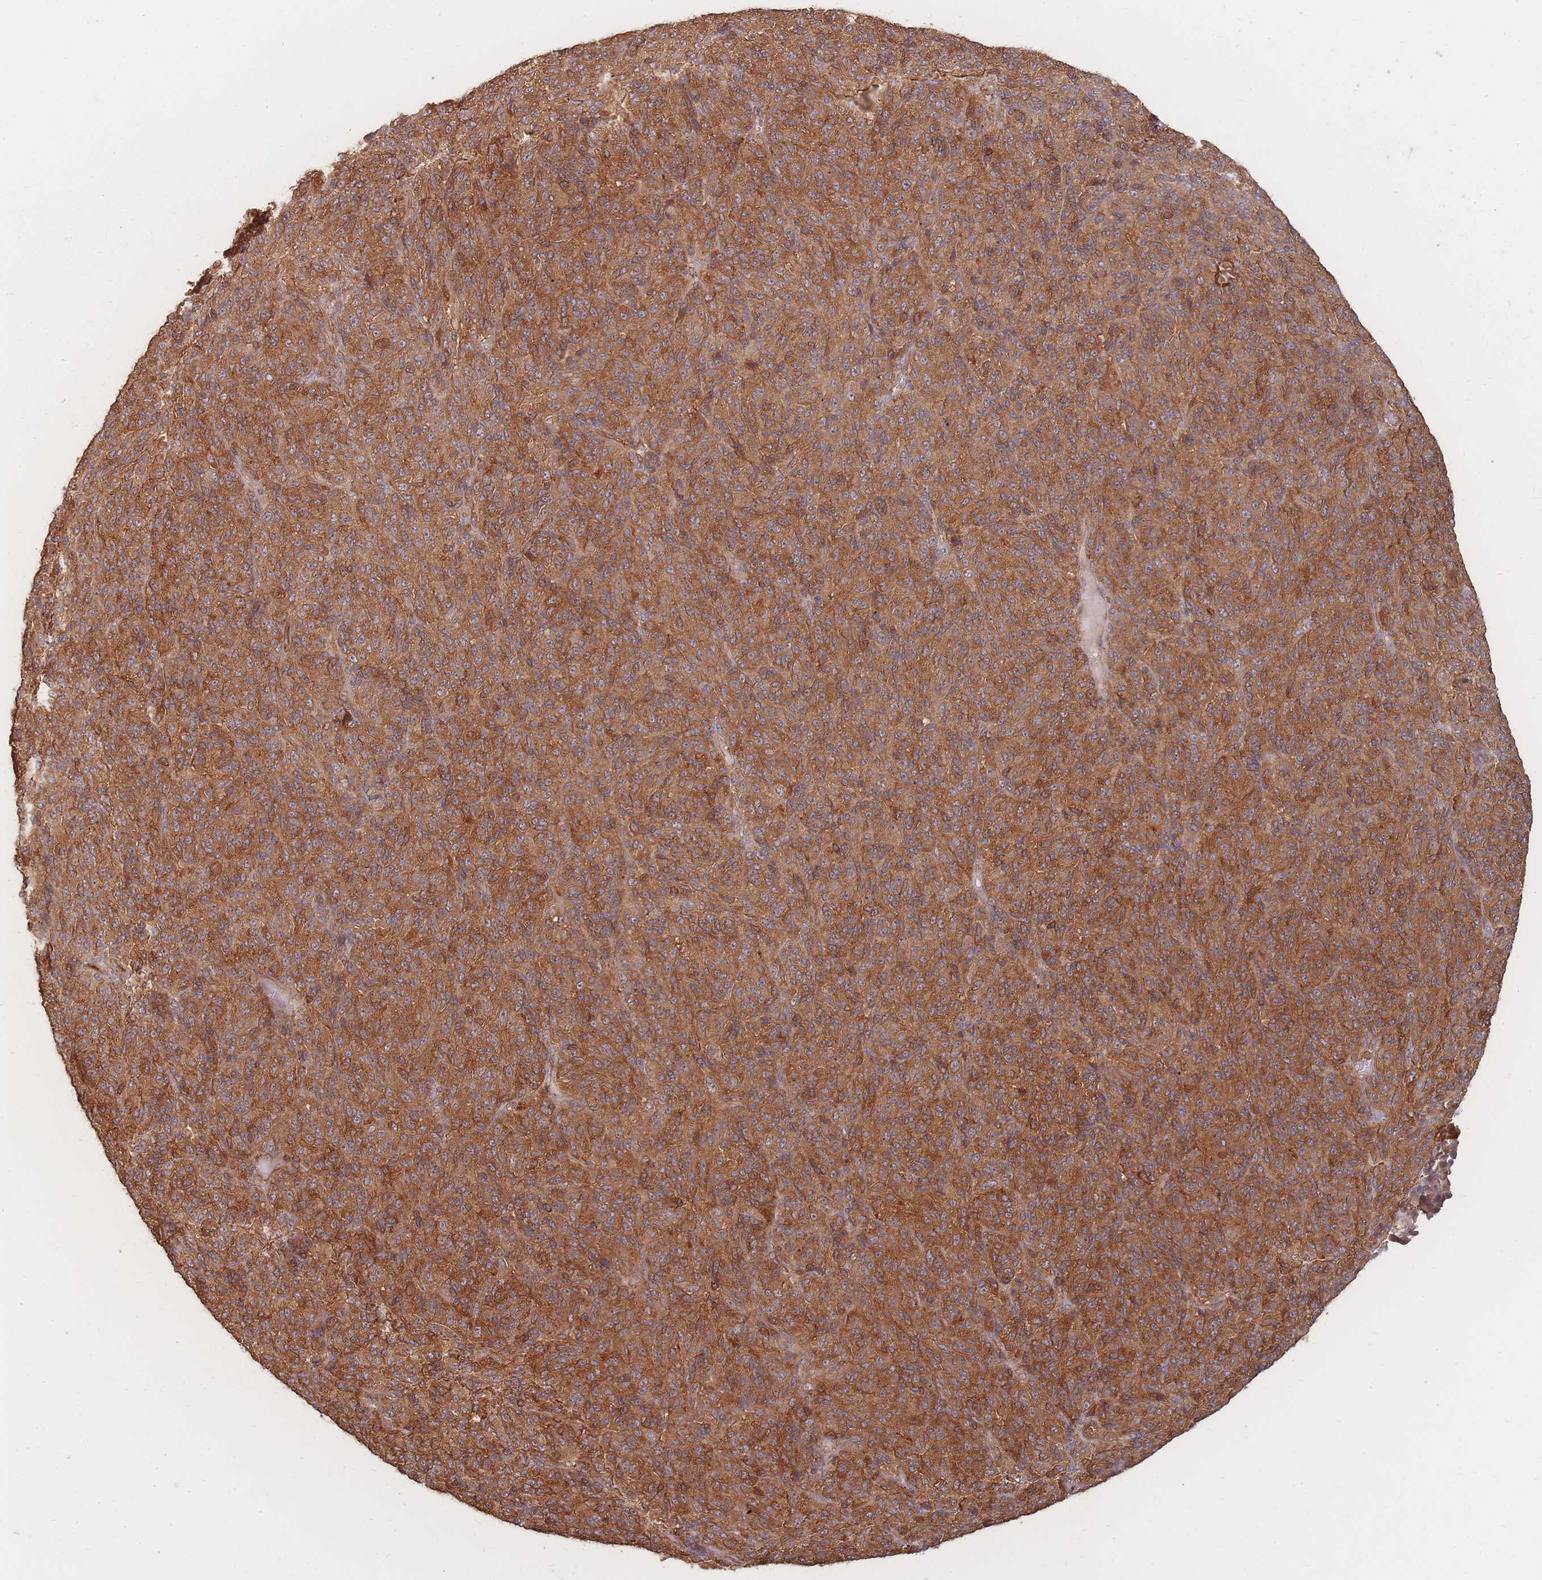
{"staining": {"intensity": "moderate", "quantity": ">75%", "location": "cytoplasmic/membranous"}, "tissue": "melanoma", "cell_type": "Tumor cells", "image_type": "cancer", "snomed": [{"axis": "morphology", "description": "Malignant melanoma, Metastatic site"}, {"axis": "topography", "description": "Brain"}], "caption": "Melanoma was stained to show a protein in brown. There is medium levels of moderate cytoplasmic/membranous positivity in about >75% of tumor cells.", "gene": "PLS3", "patient": {"sex": "female", "age": 56}}